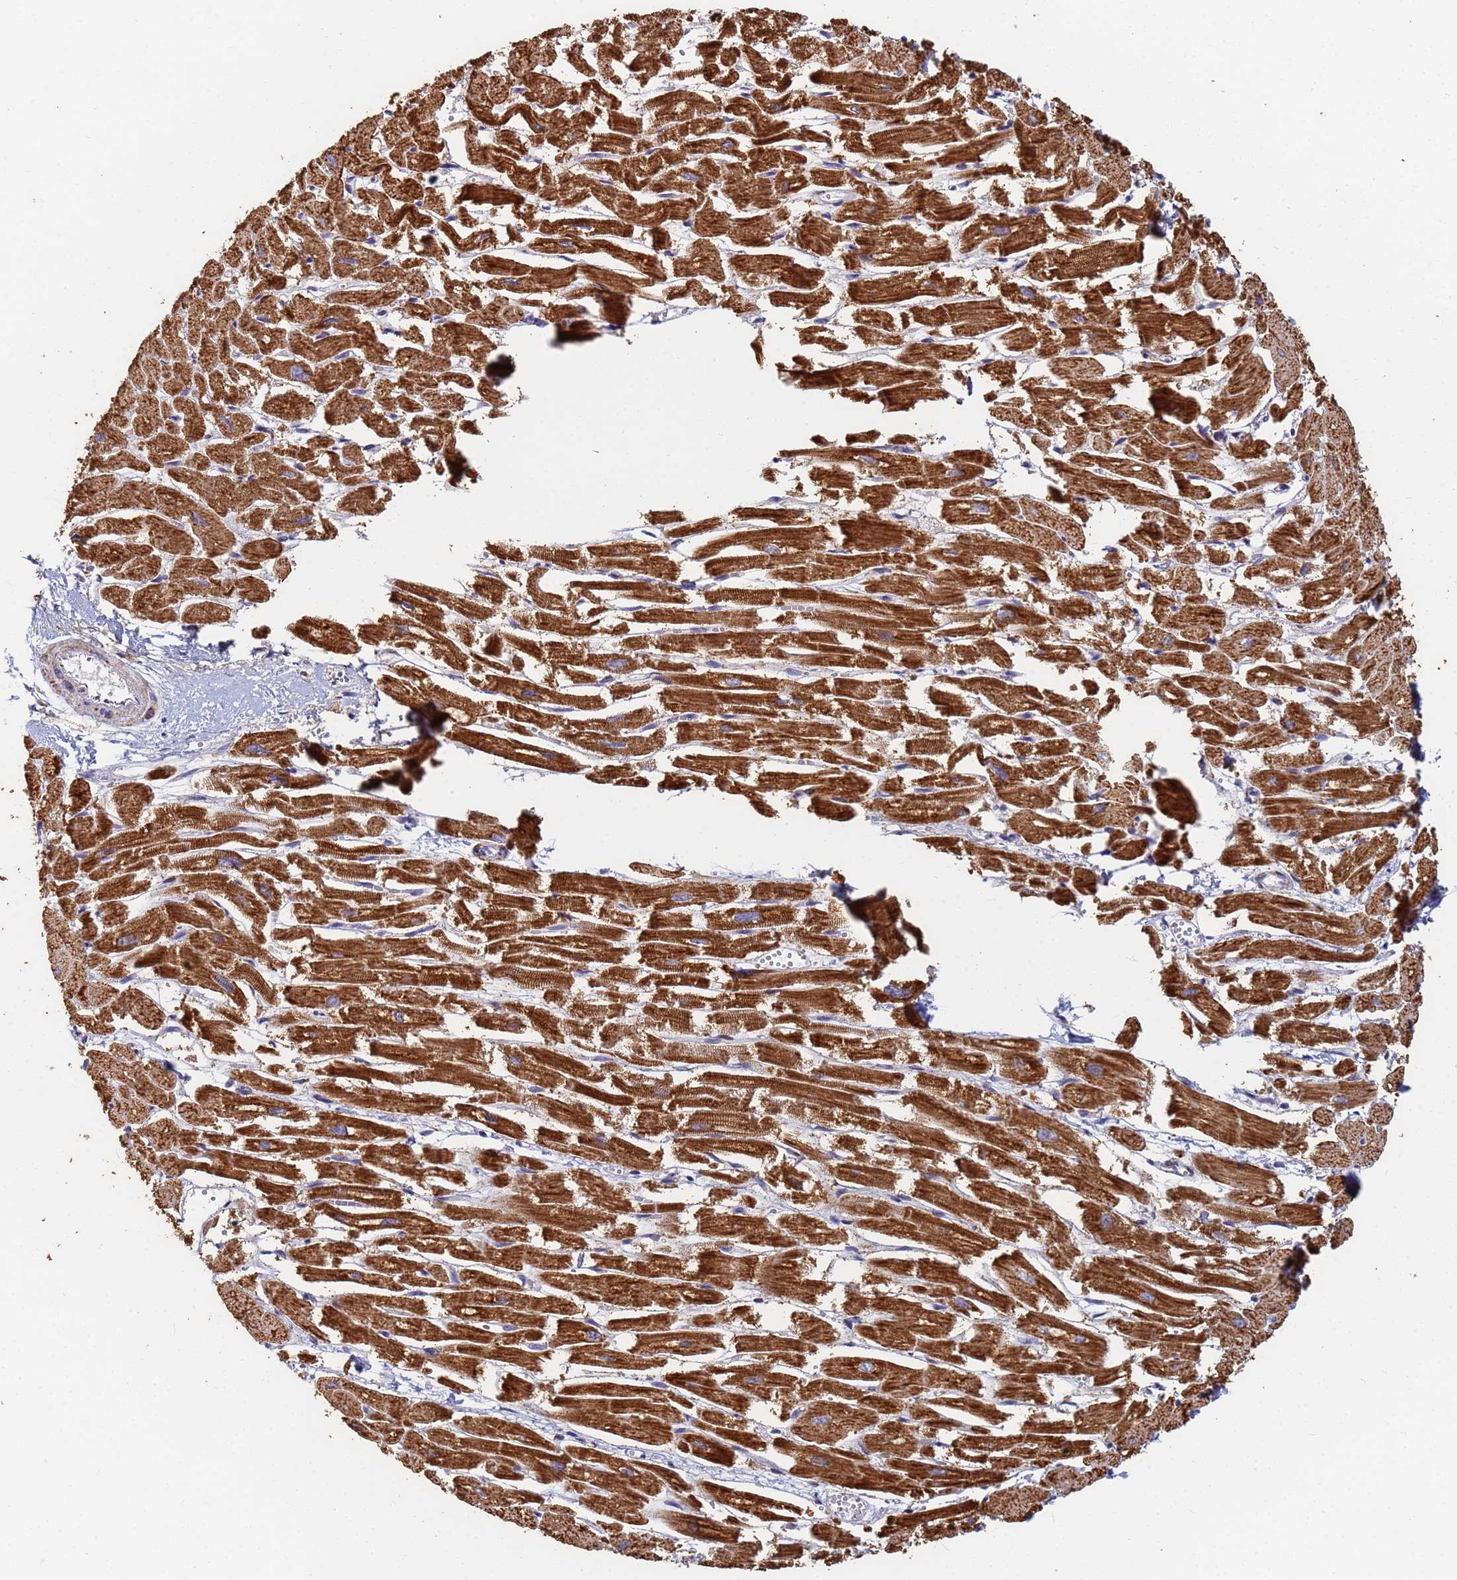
{"staining": {"intensity": "strong", "quantity": ">75%", "location": "cytoplasmic/membranous"}, "tissue": "heart muscle", "cell_type": "Cardiomyocytes", "image_type": "normal", "snomed": [{"axis": "morphology", "description": "Normal tissue, NOS"}, {"axis": "topography", "description": "Heart"}], "caption": "Immunohistochemical staining of benign human heart muscle displays >75% levels of strong cytoplasmic/membranous protein staining in approximately >75% of cardiomyocytes. (DAB = brown stain, brightfield microscopy at high magnification).", "gene": "UQCRHL", "patient": {"sex": "male", "age": 54}}